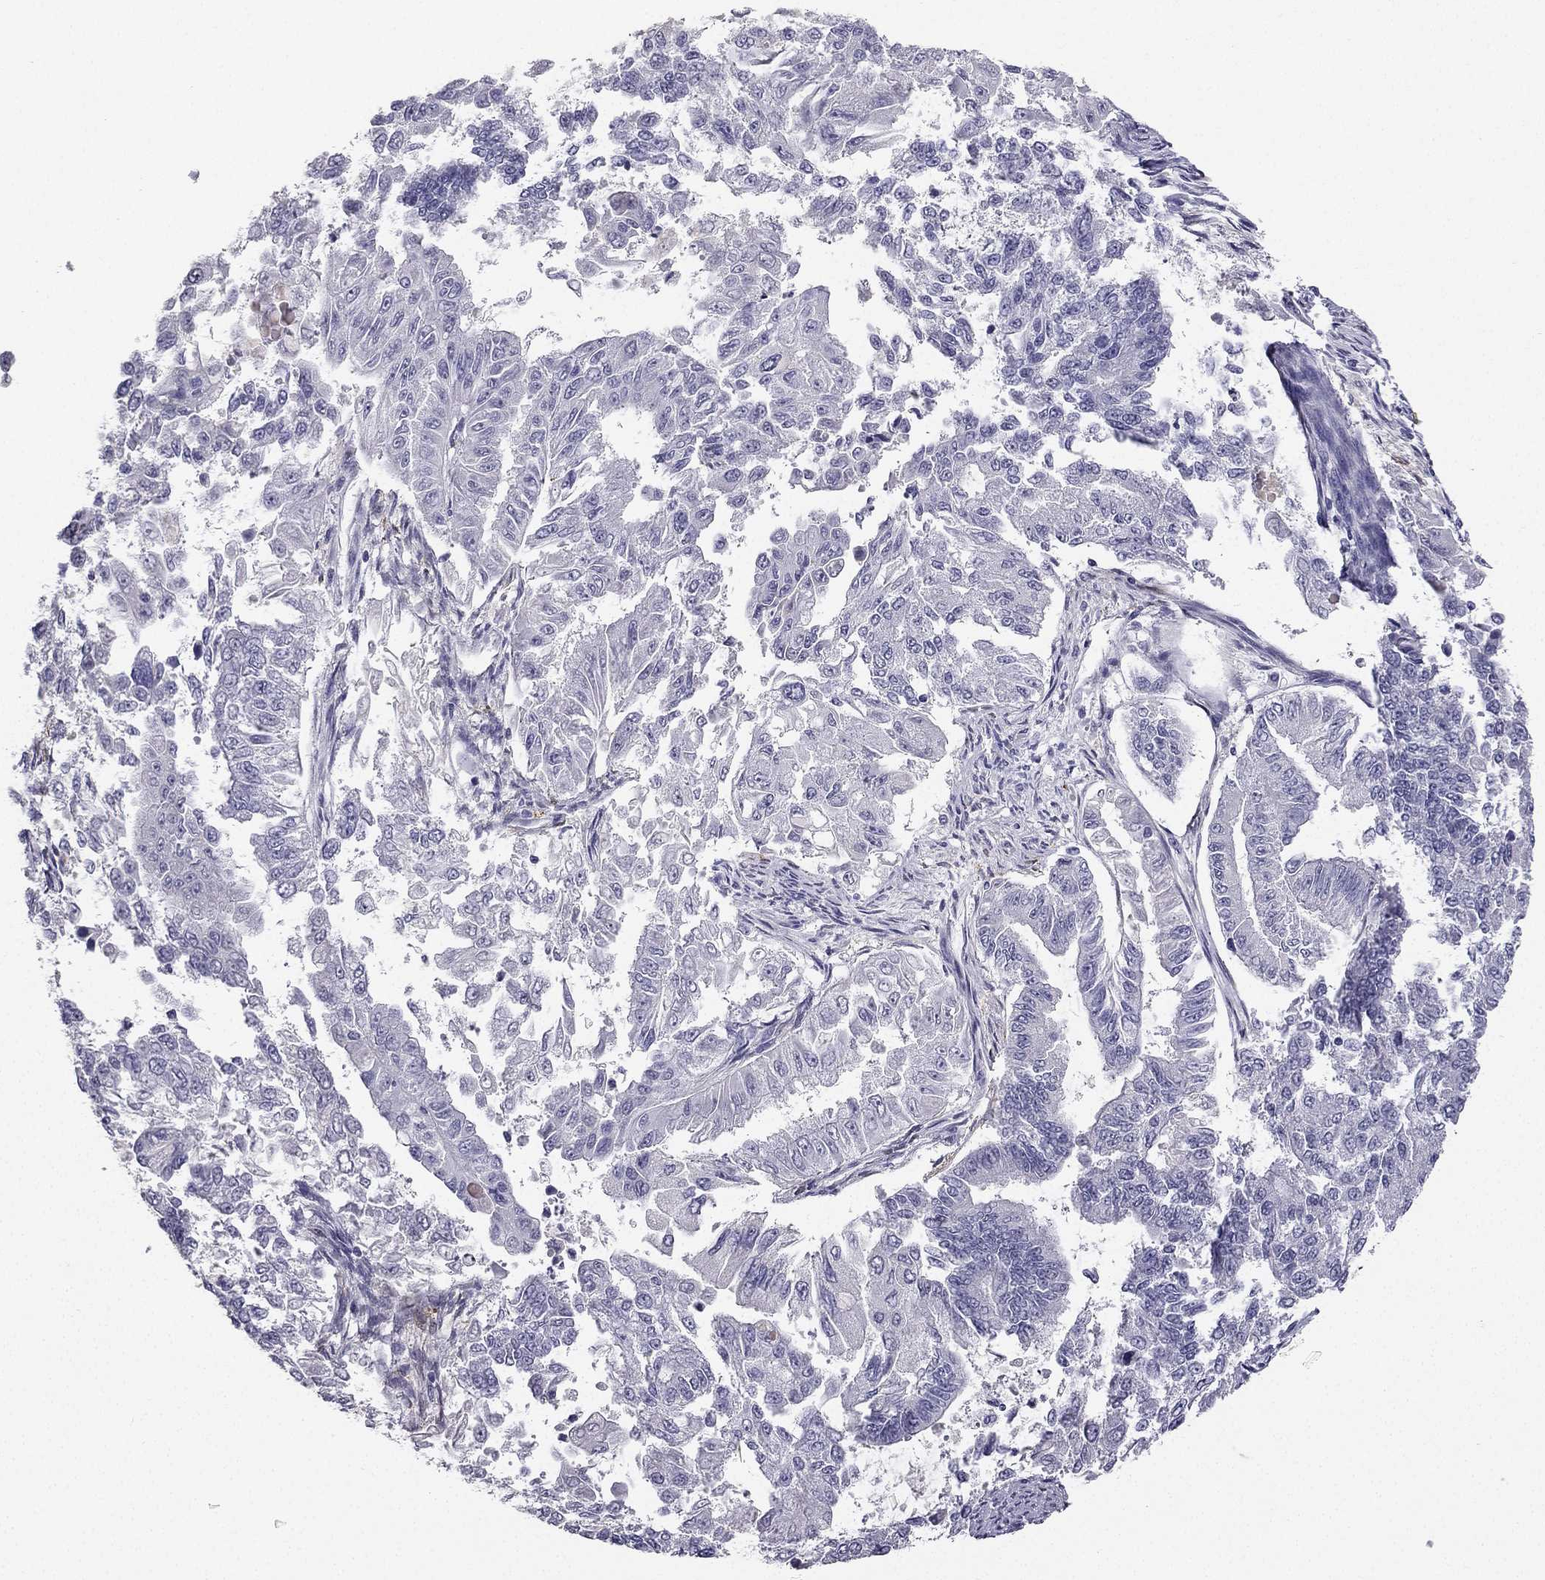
{"staining": {"intensity": "negative", "quantity": "none", "location": "none"}, "tissue": "endometrial cancer", "cell_type": "Tumor cells", "image_type": "cancer", "snomed": [{"axis": "morphology", "description": "Adenocarcinoma, NOS"}, {"axis": "topography", "description": "Uterus"}], "caption": "A histopathology image of endometrial cancer stained for a protein displays no brown staining in tumor cells.", "gene": "CALB2", "patient": {"sex": "female", "age": 59}}